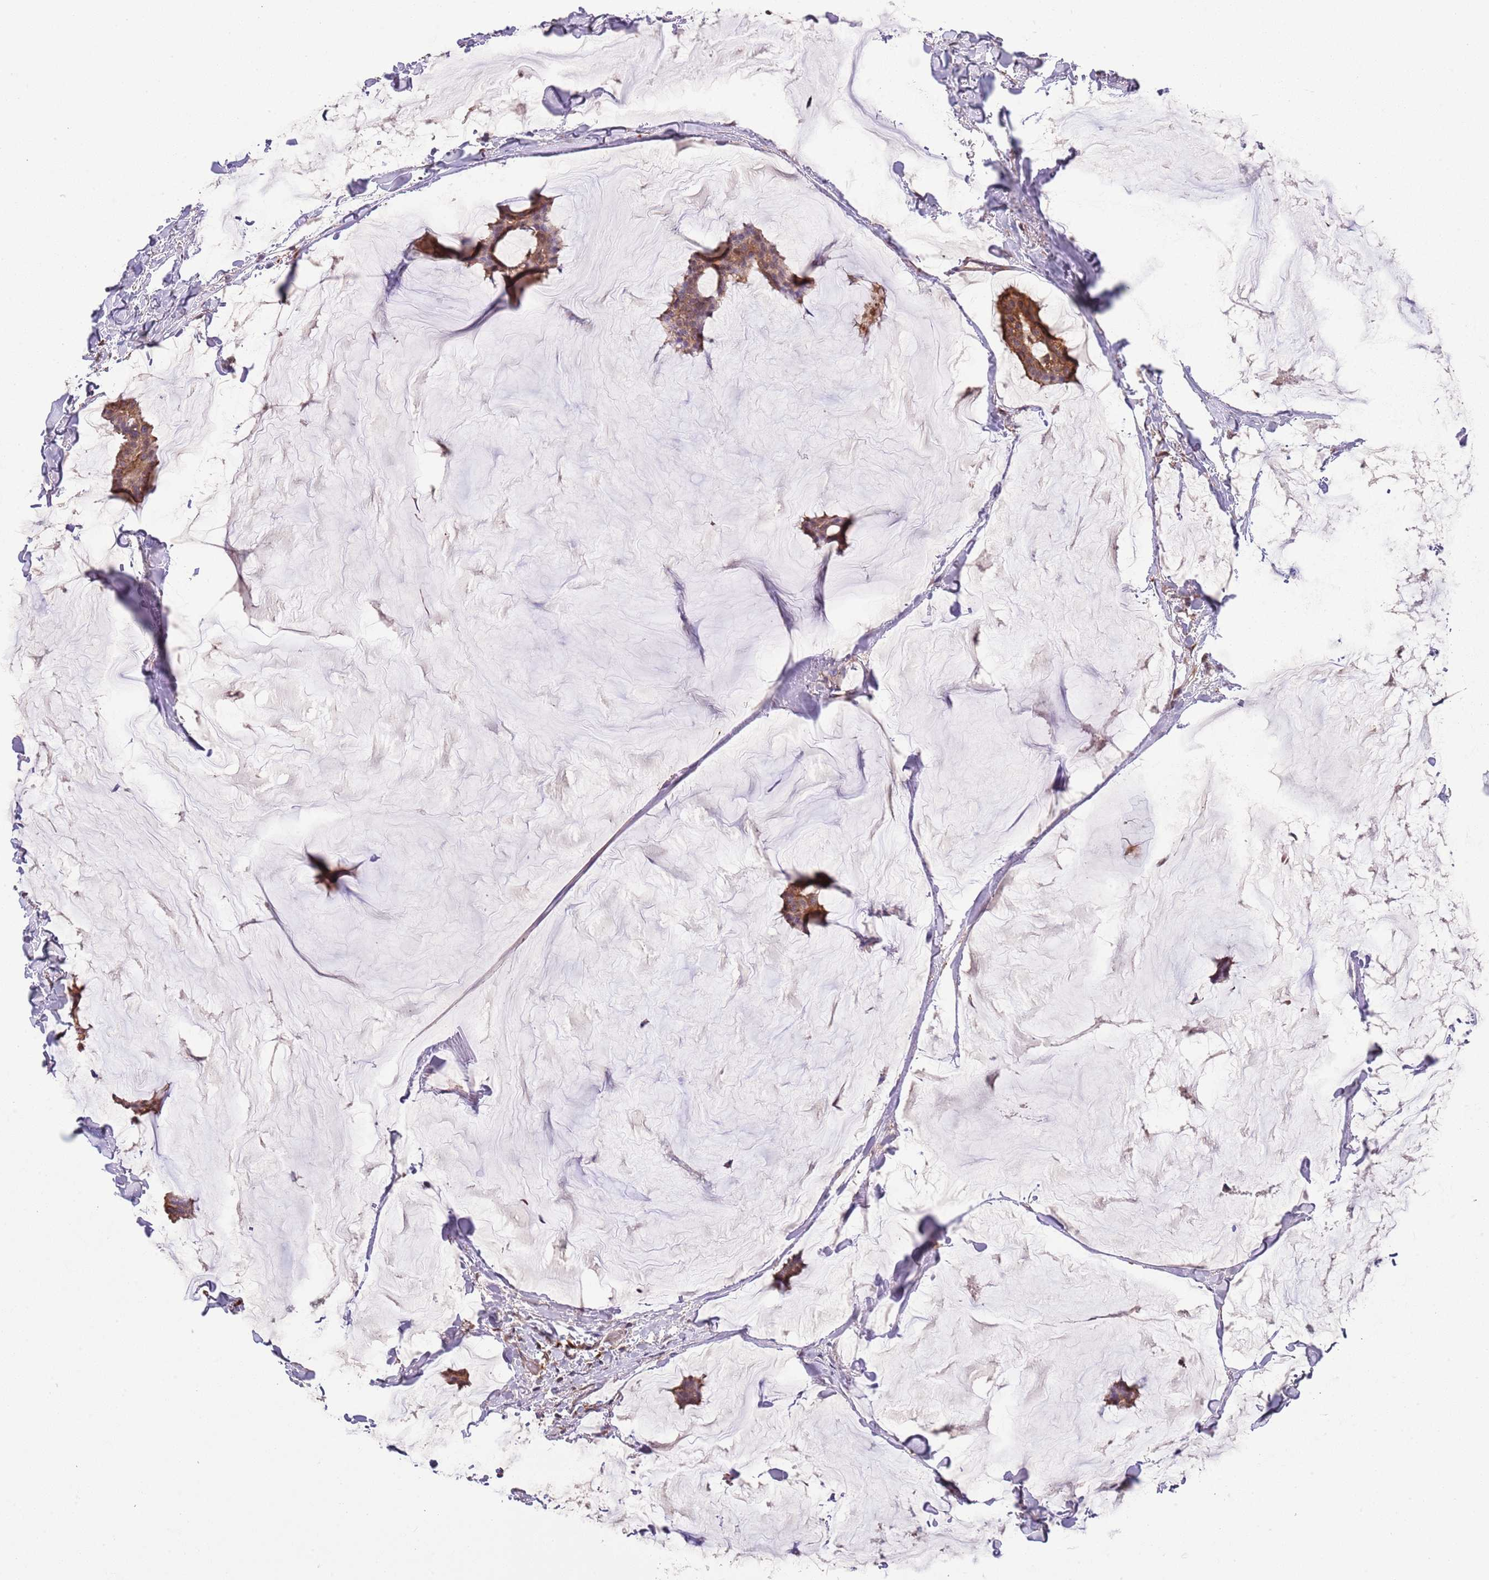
{"staining": {"intensity": "moderate", "quantity": ">75%", "location": "cytoplasmic/membranous"}, "tissue": "breast cancer", "cell_type": "Tumor cells", "image_type": "cancer", "snomed": [{"axis": "morphology", "description": "Duct carcinoma"}, {"axis": "topography", "description": "Breast"}], "caption": "Protein expression by immunohistochemistry (IHC) displays moderate cytoplasmic/membranous expression in approximately >75% of tumor cells in breast infiltrating ductal carcinoma.", "gene": "ABHD17C", "patient": {"sex": "female", "age": 93}}